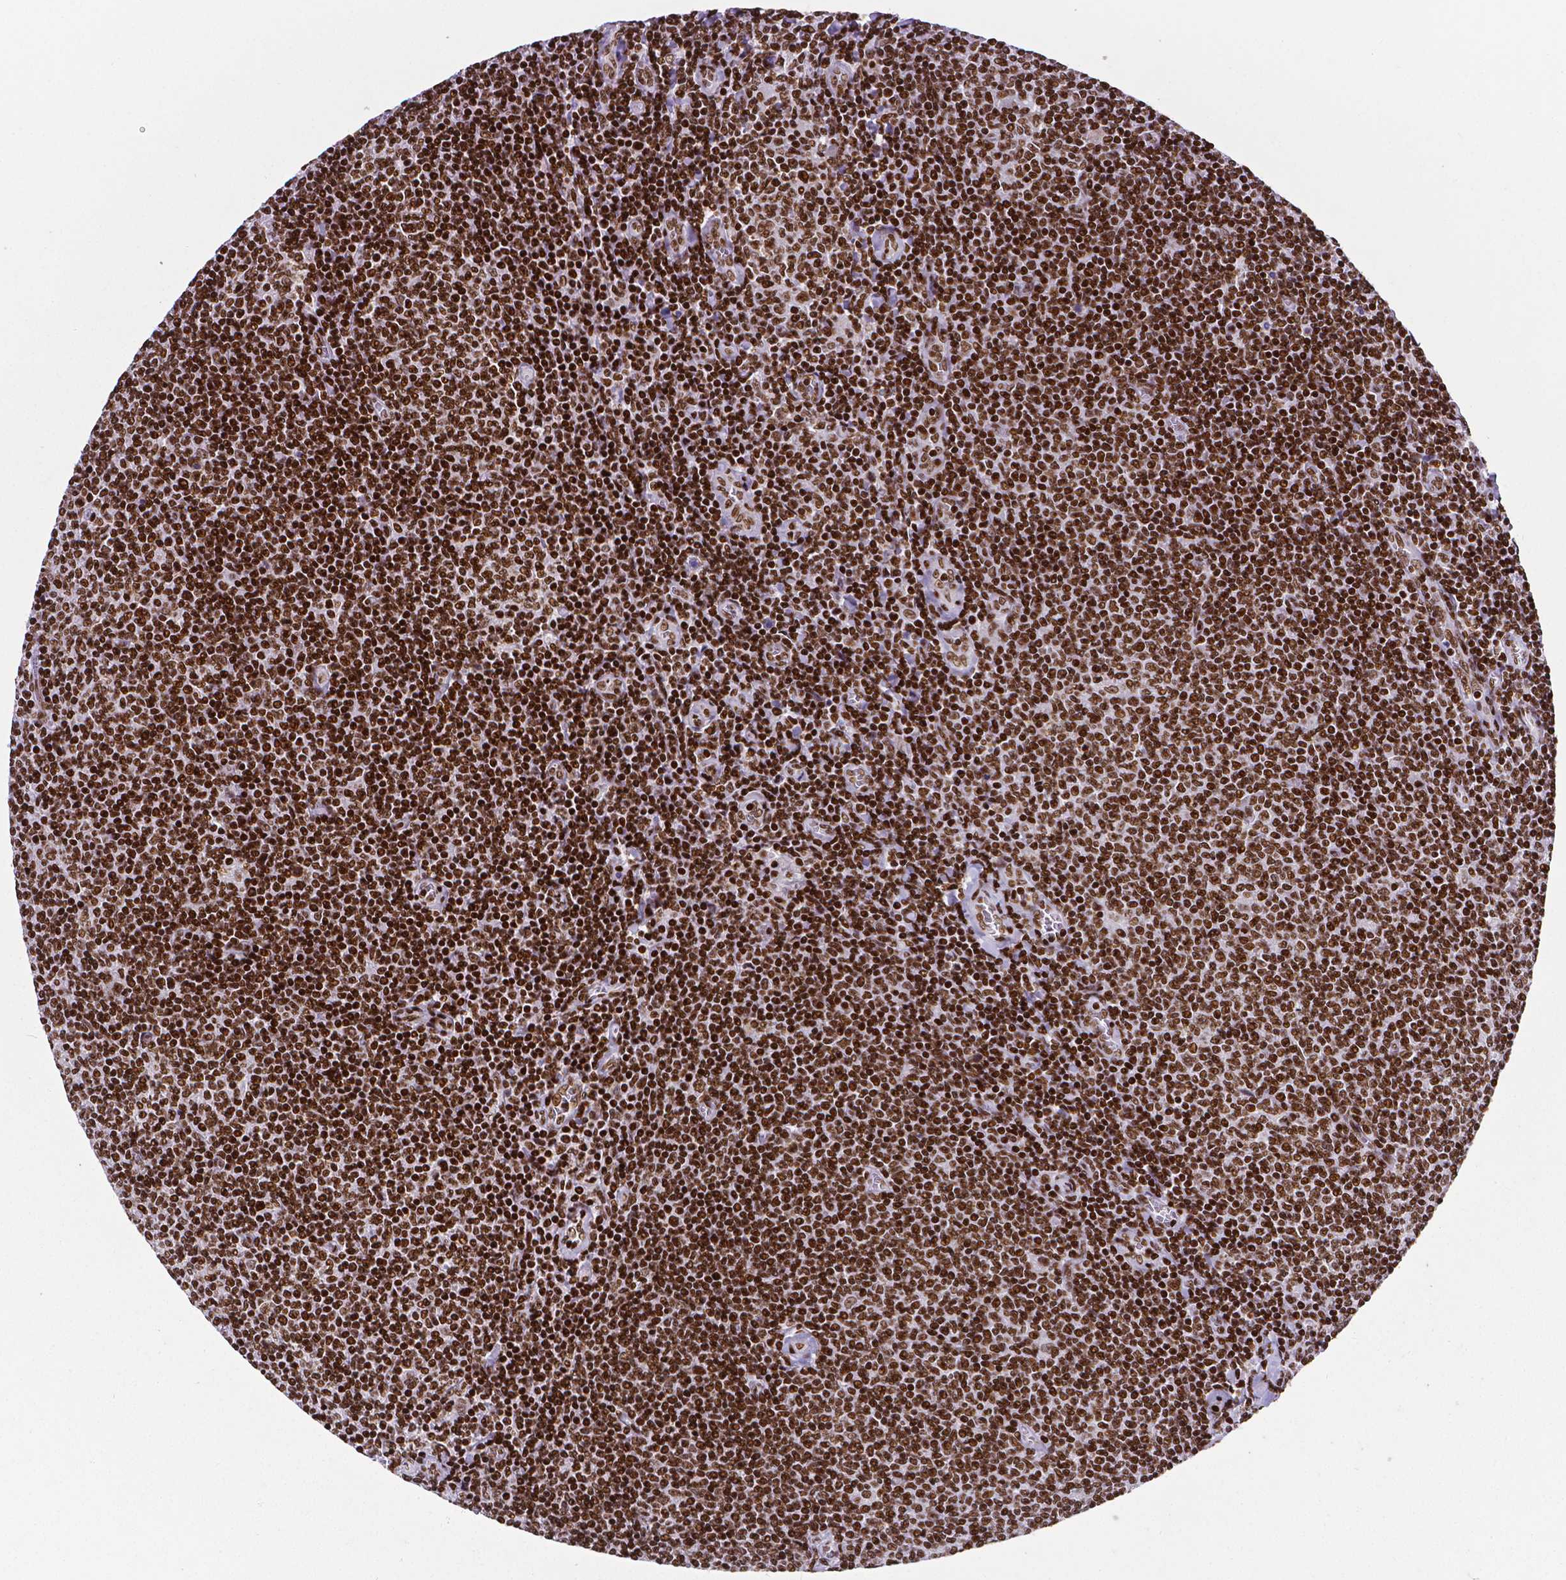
{"staining": {"intensity": "strong", "quantity": ">75%", "location": "nuclear"}, "tissue": "lymphoma", "cell_type": "Tumor cells", "image_type": "cancer", "snomed": [{"axis": "morphology", "description": "Malignant lymphoma, non-Hodgkin's type, Low grade"}, {"axis": "topography", "description": "Lymph node"}], "caption": "This is a micrograph of immunohistochemistry (IHC) staining of low-grade malignant lymphoma, non-Hodgkin's type, which shows strong expression in the nuclear of tumor cells.", "gene": "CTCF", "patient": {"sex": "male", "age": 52}}